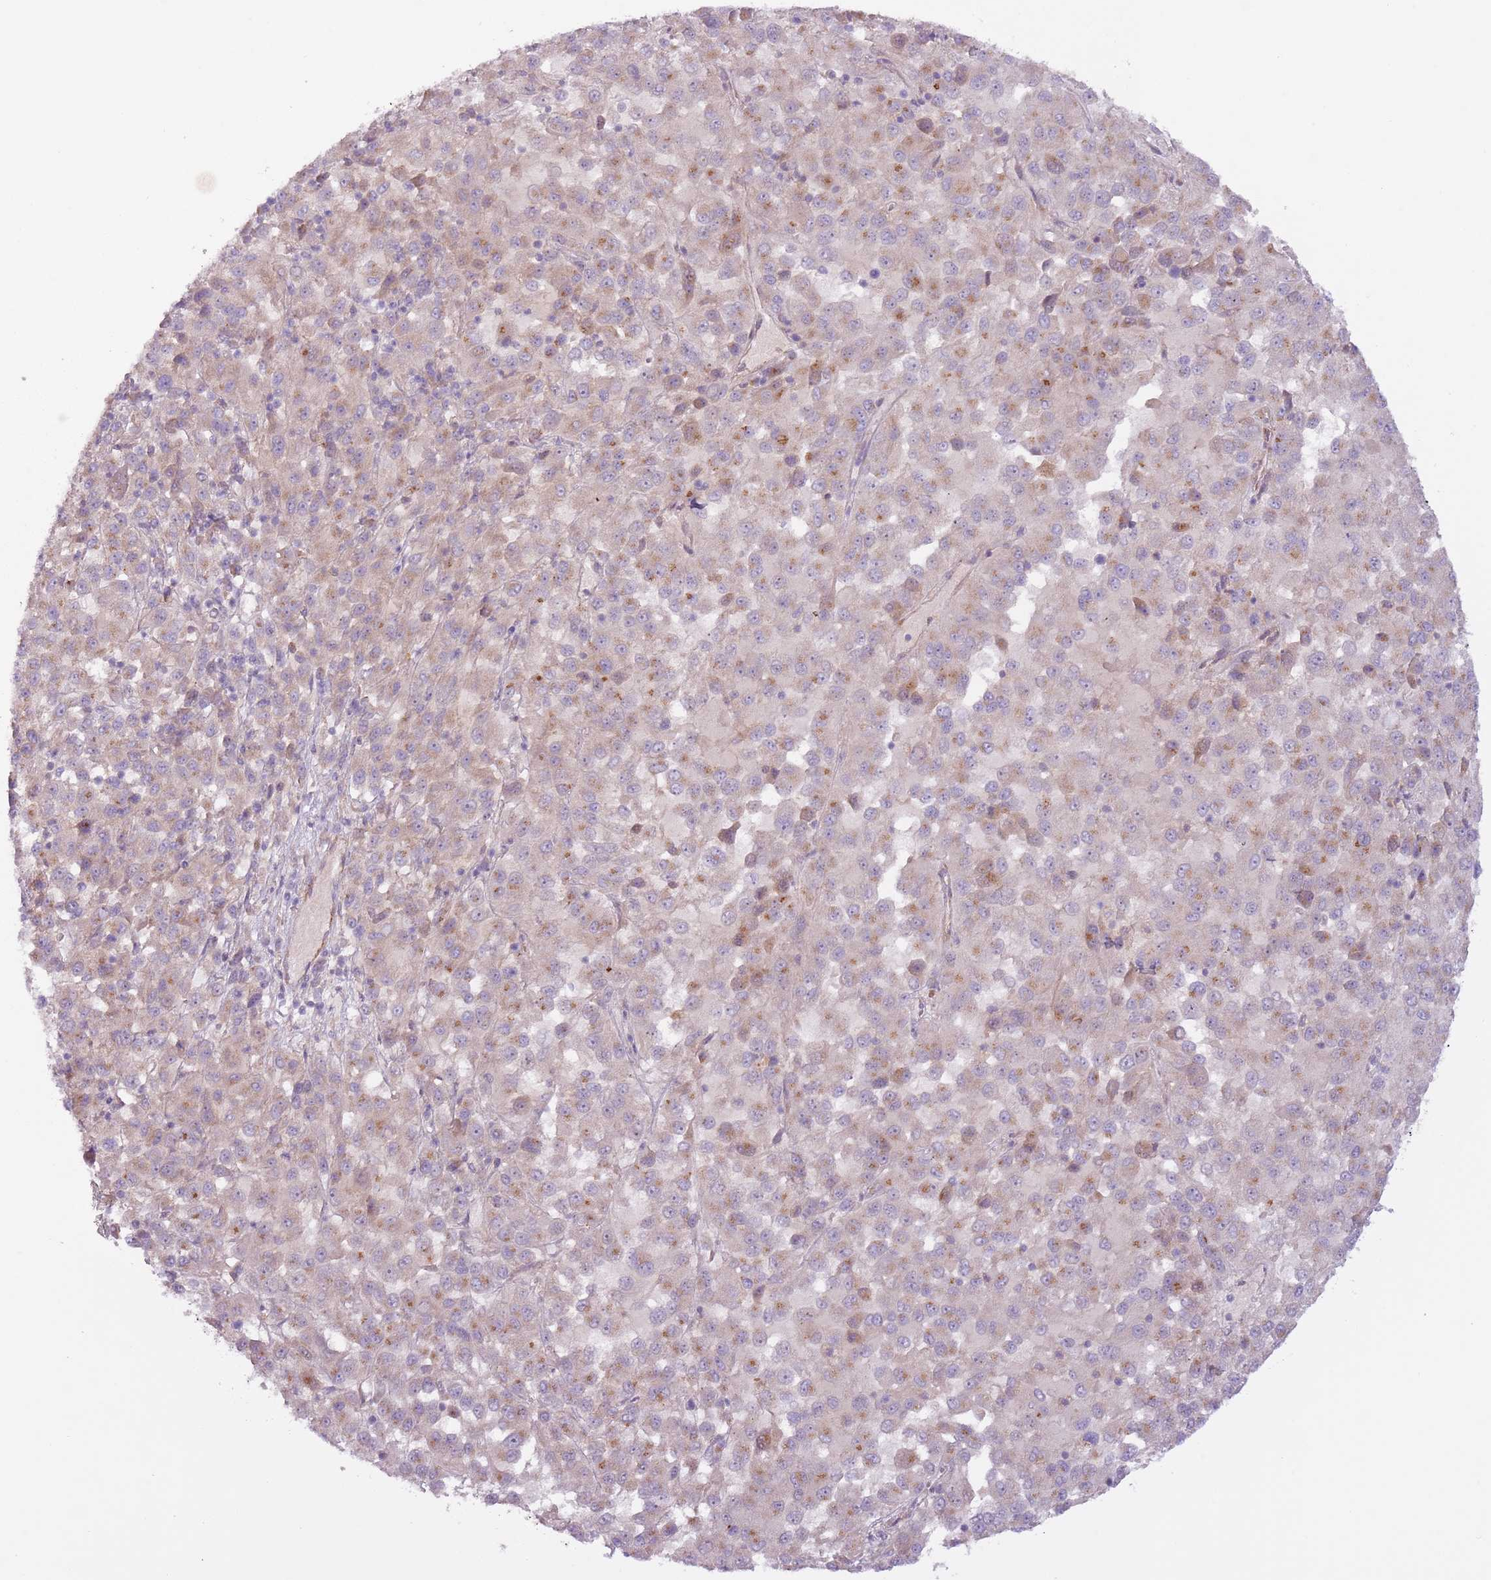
{"staining": {"intensity": "weak", "quantity": "25%-75%", "location": "cytoplasmic/membranous"}, "tissue": "melanoma", "cell_type": "Tumor cells", "image_type": "cancer", "snomed": [{"axis": "morphology", "description": "Malignant melanoma, Metastatic site"}, {"axis": "topography", "description": "Lung"}], "caption": "The immunohistochemical stain shows weak cytoplasmic/membranous expression in tumor cells of malignant melanoma (metastatic site) tissue.", "gene": "MRO", "patient": {"sex": "male", "age": 64}}